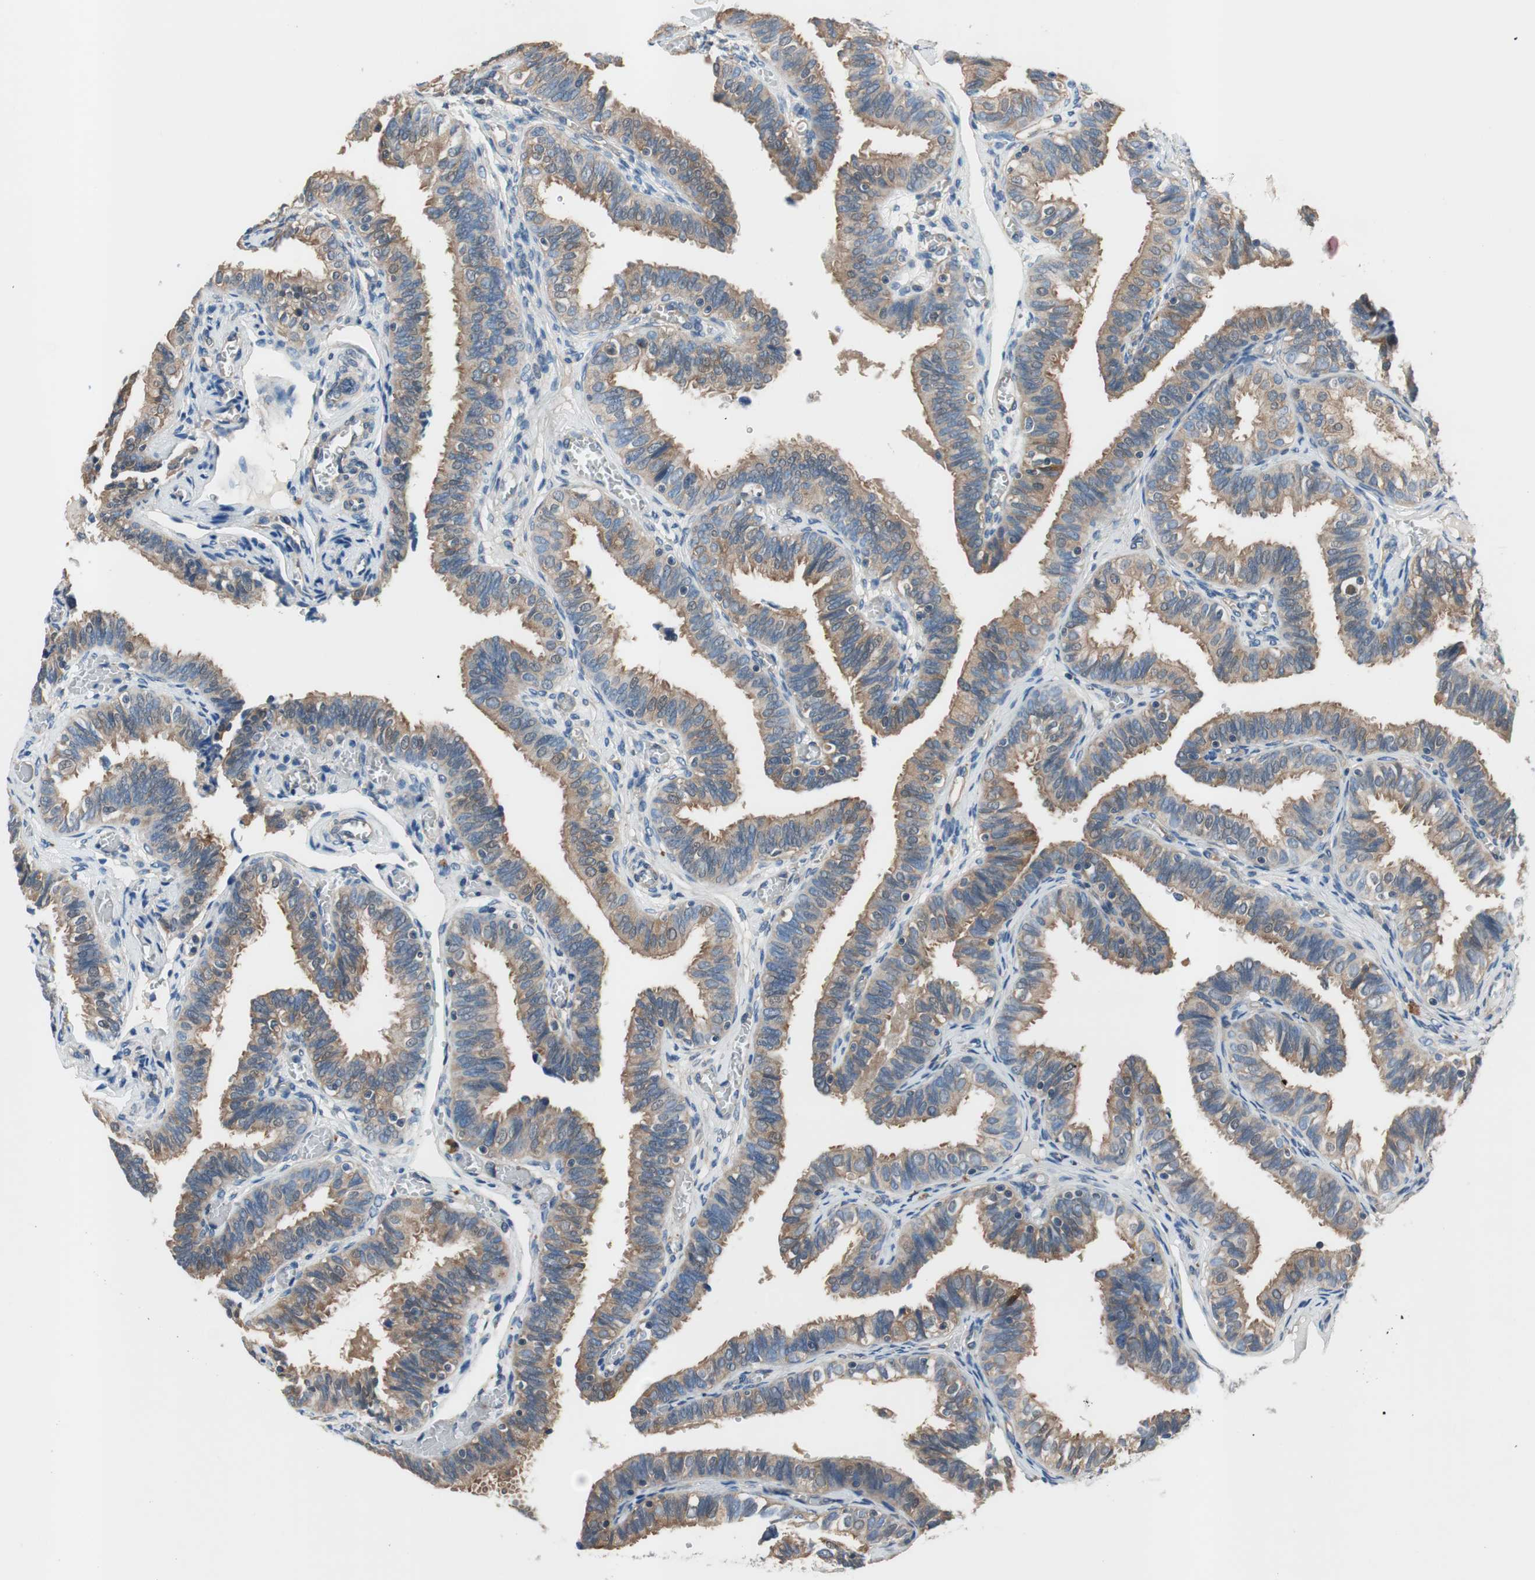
{"staining": {"intensity": "moderate", "quantity": "25%-75%", "location": "cytoplasmic/membranous"}, "tissue": "fallopian tube", "cell_type": "Glandular cells", "image_type": "normal", "snomed": [{"axis": "morphology", "description": "Normal tissue, NOS"}, {"axis": "topography", "description": "Fallopian tube"}], "caption": "Immunohistochemistry (IHC) histopathology image of unremarkable human fallopian tube stained for a protein (brown), which displays medium levels of moderate cytoplasmic/membranous positivity in approximately 25%-75% of glandular cells.", "gene": "CALML3", "patient": {"sex": "female", "age": 46}}